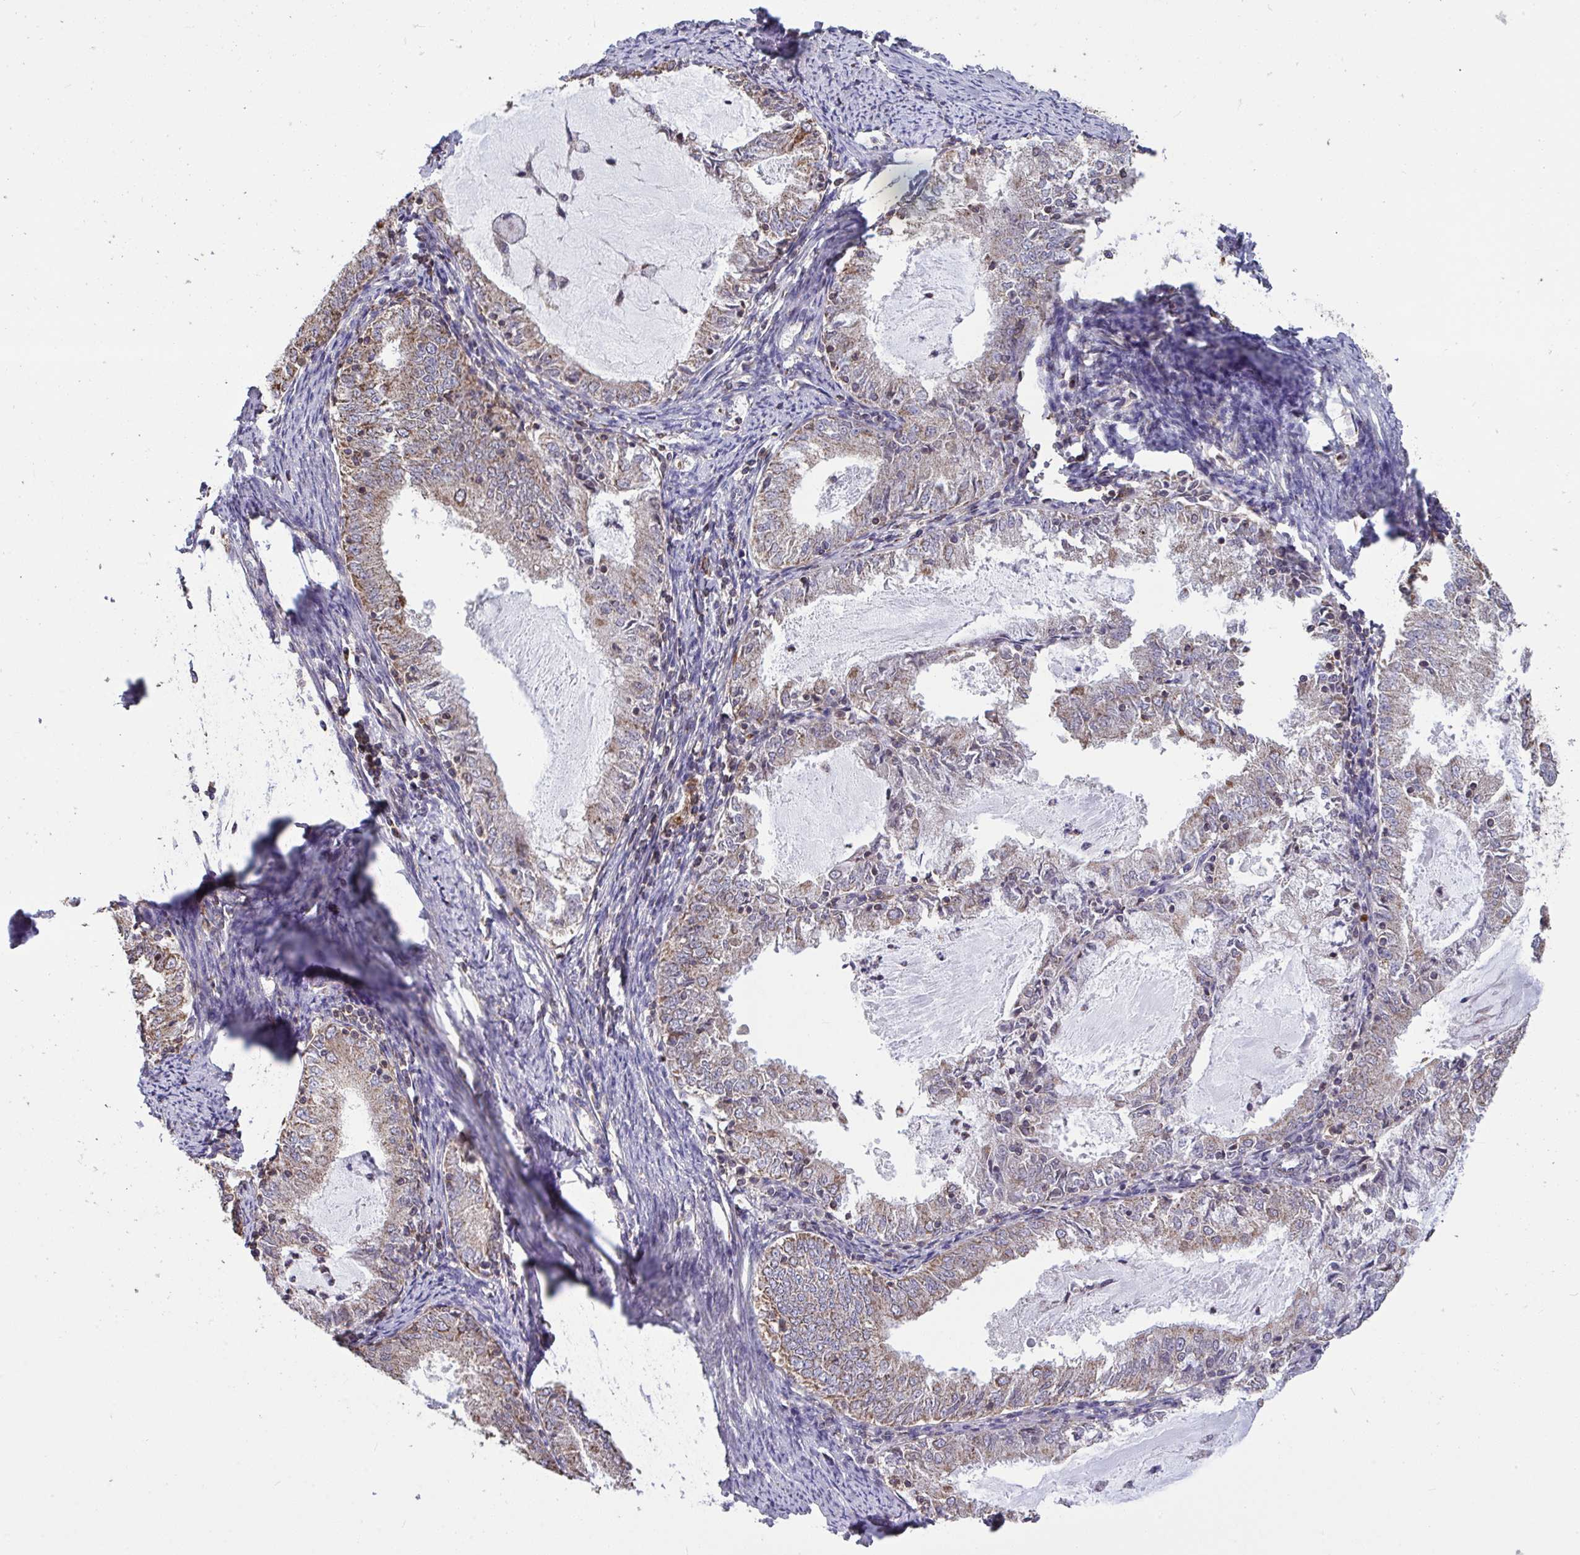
{"staining": {"intensity": "weak", "quantity": "25%-75%", "location": "cytoplasmic/membranous"}, "tissue": "endometrial cancer", "cell_type": "Tumor cells", "image_type": "cancer", "snomed": [{"axis": "morphology", "description": "Adenocarcinoma, NOS"}, {"axis": "topography", "description": "Endometrium"}], "caption": "Immunohistochemical staining of human adenocarcinoma (endometrial) shows weak cytoplasmic/membranous protein staining in approximately 25%-75% of tumor cells.", "gene": "PPM1H", "patient": {"sex": "female", "age": 57}}